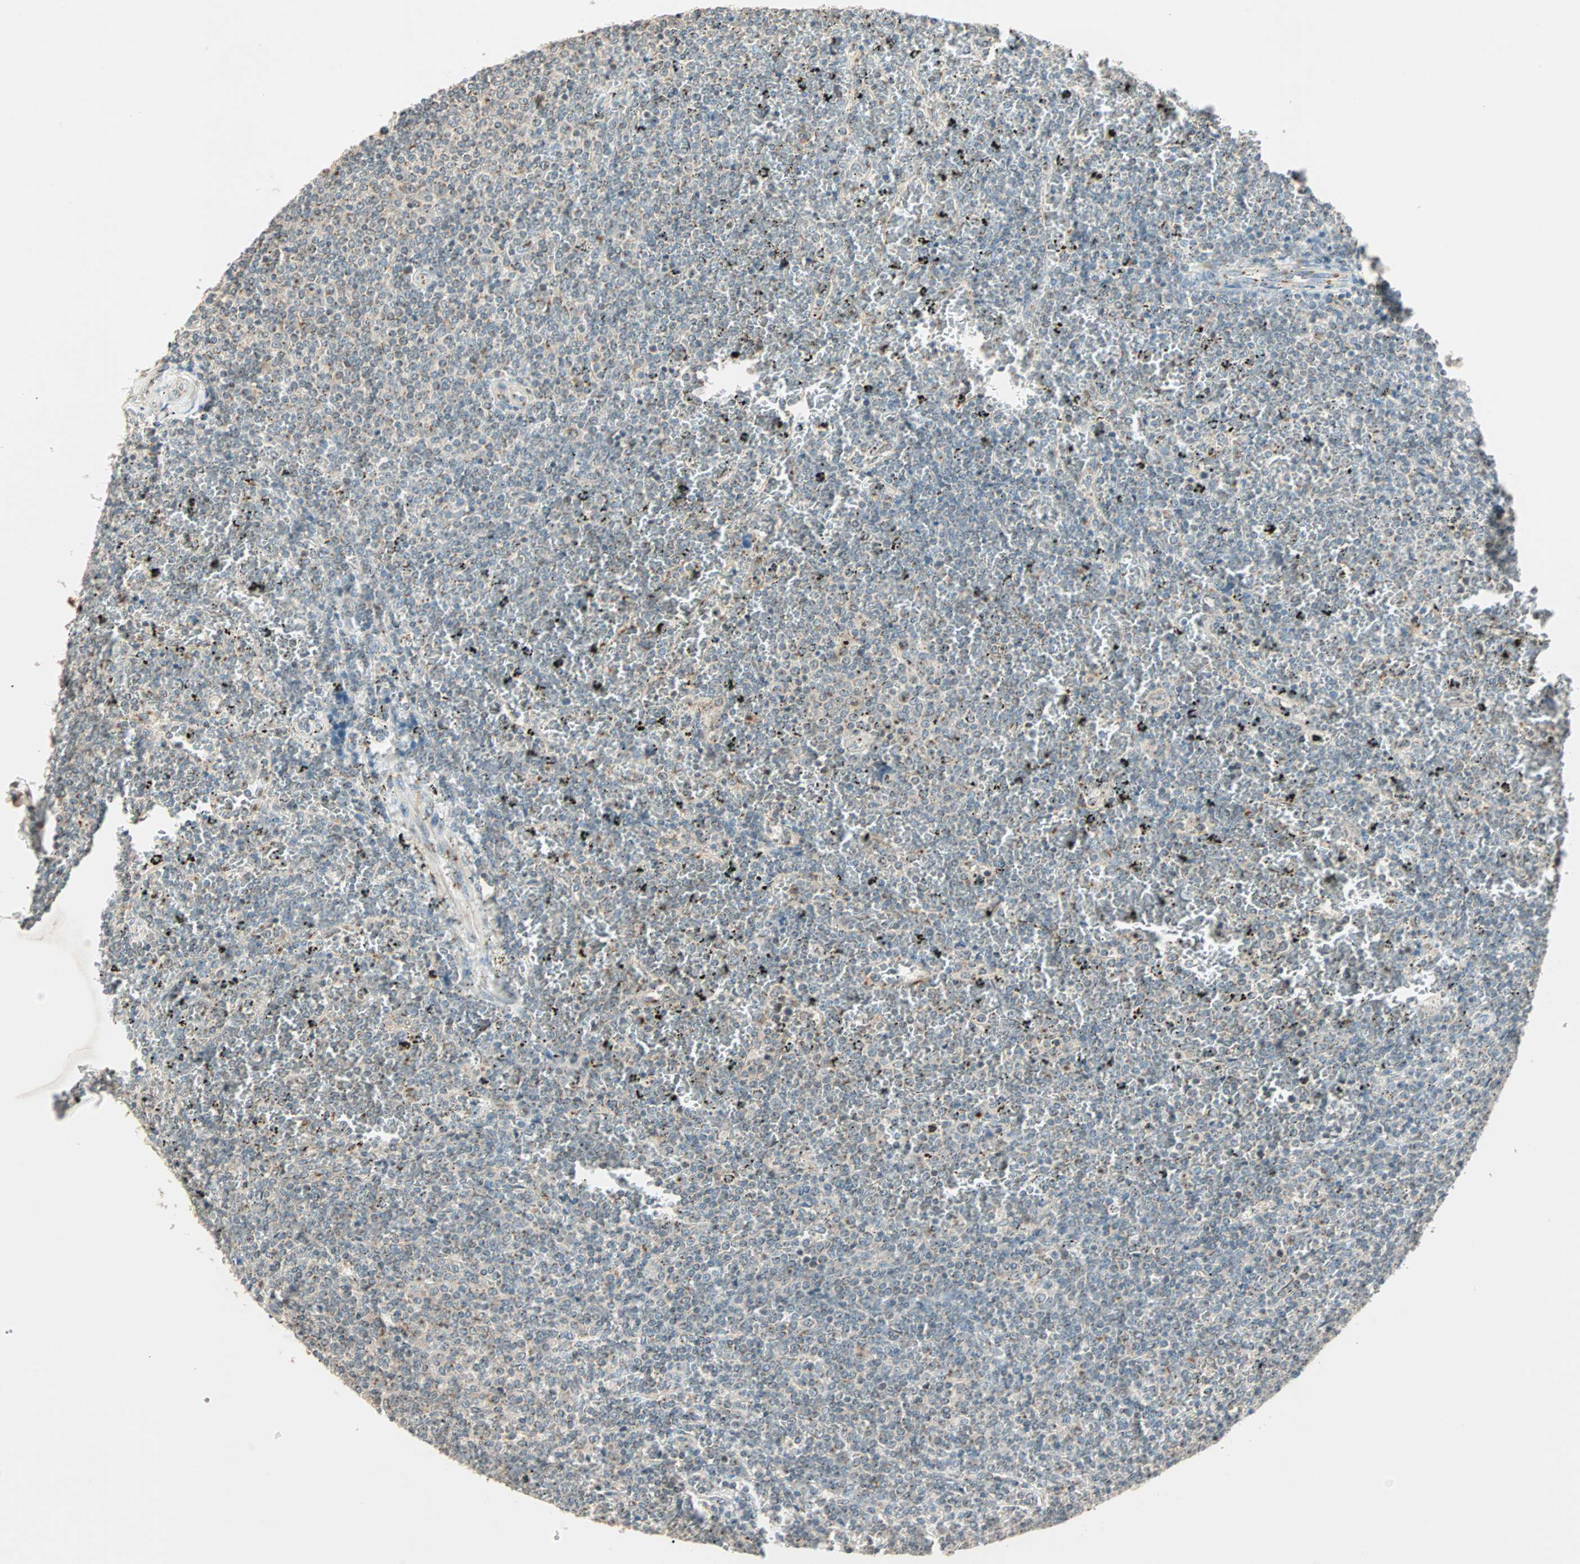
{"staining": {"intensity": "weak", "quantity": "<25%", "location": "cytoplasmic/membranous"}, "tissue": "lymphoma", "cell_type": "Tumor cells", "image_type": "cancer", "snomed": [{"axis": "morphology", "description": "Malignant lymphoma, non-Hodgkin's type, Low grade"}, {"axis": "topography", "description": "Spleen"}], "caption": "Tumor cells show no significant protein expression in malignant lymphoma, non-Hodgkin's type (low-grade).", "gene": "PRDM2", "patient": {"sex": "female", "age": 77}}